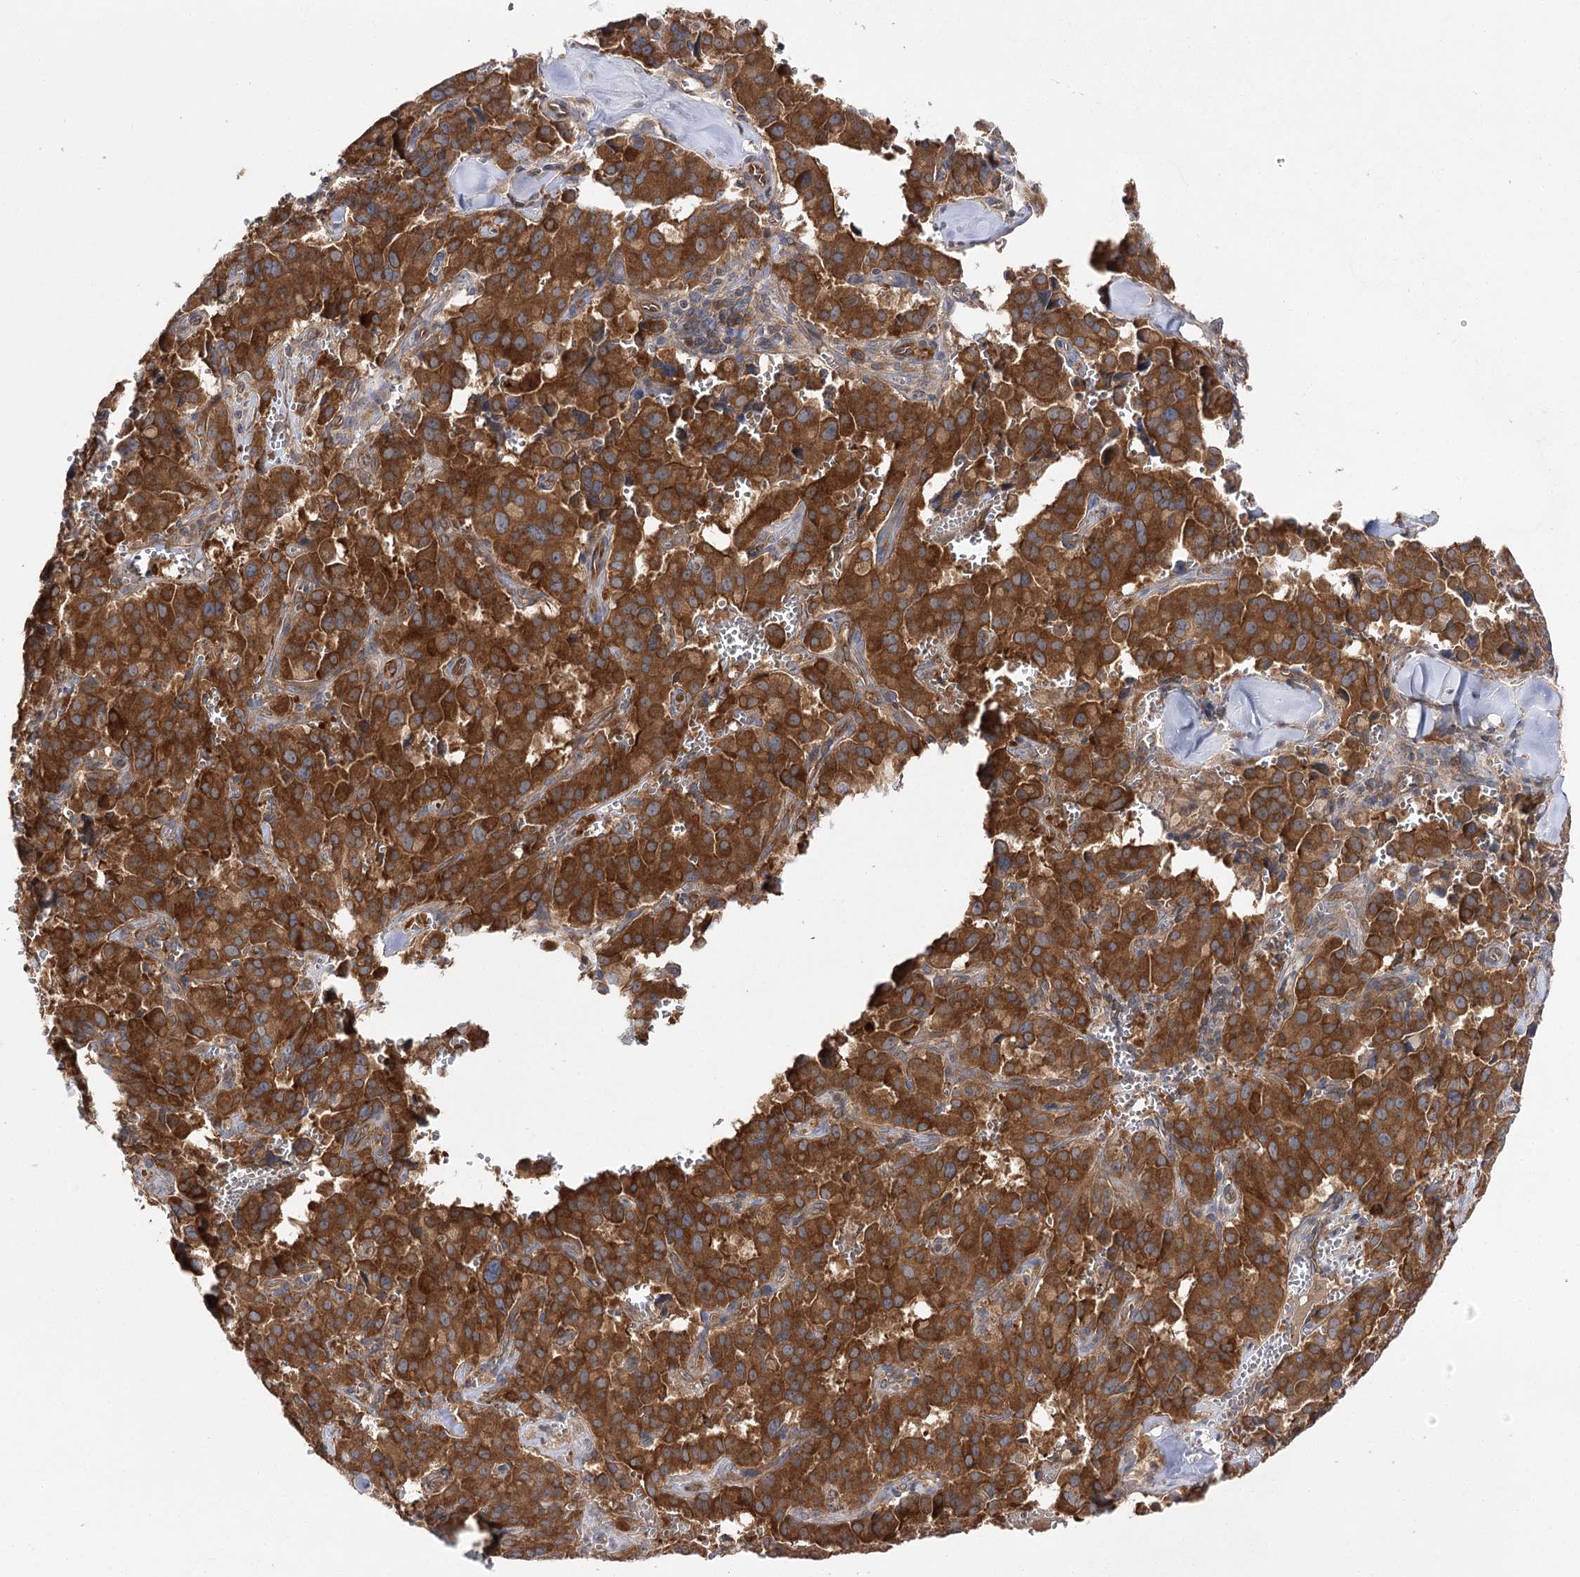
{"staining": {"intensity": "strong", "quantity": ">75%", "location": "cytoplasmic/membranous"}, "tissue": "pancreatic cancer", "cell_type": "Tumor cells", "image_type": "cancer", "snomed": [{"axis": "morphology", "description": "Adenocarcinoma, NOS"}, {"axis": "topography", "description": "Pancreas"}], "caption": "A brown stain labels strong cytoplasmic/membranous positivity of a protein in human pancreatic cancer tumor cells. Immunohistochemistry (ihc) stains the protein of interest in brown and the nuclei are stained blue.", "gene": "BCR", "patient": {"sex": "male", "age": 65}}